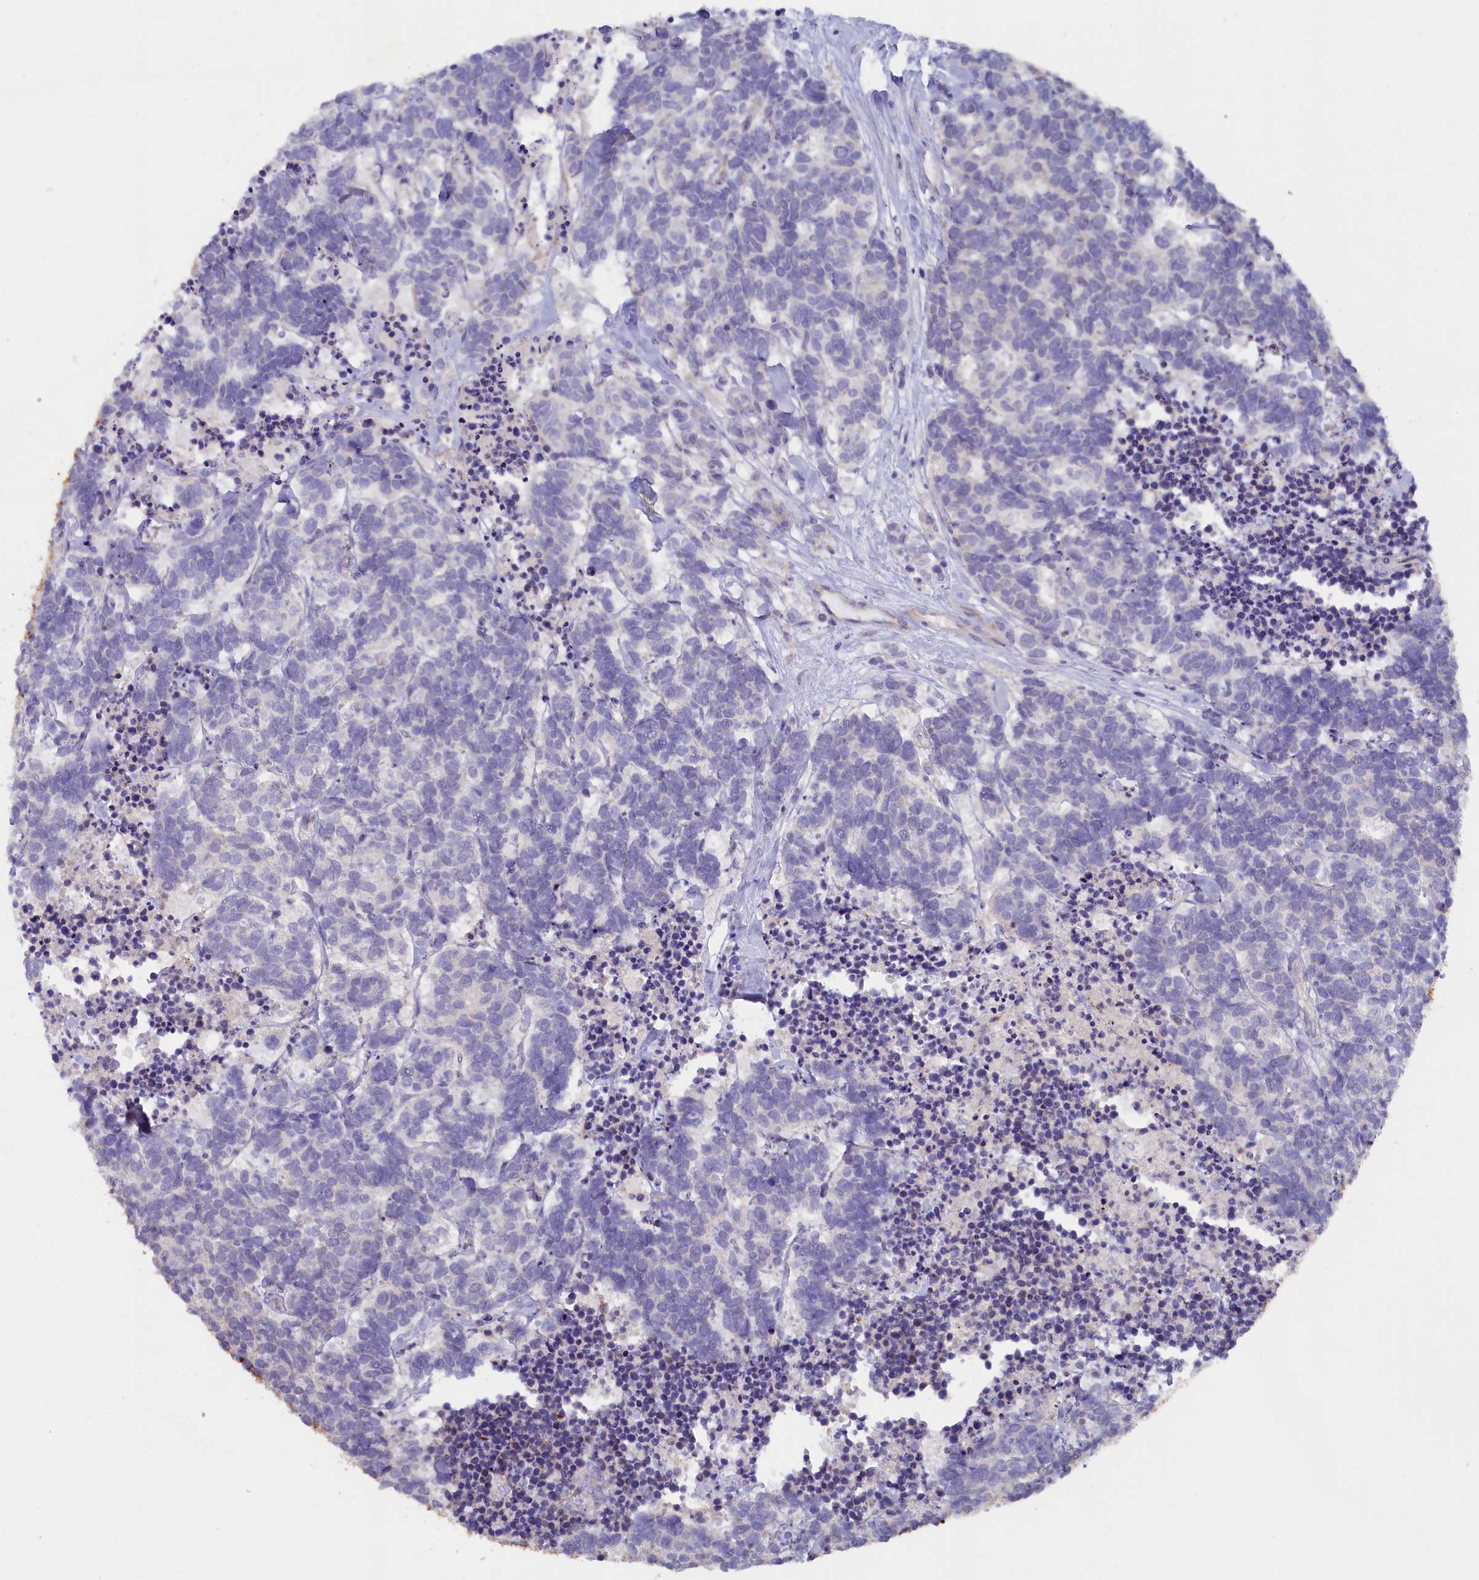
{"staining": {"intensity": "negative", "quantity": "none", "location": "none"}, "tissue": "carcinoid", "cell_type": "Tumor cells", "image_type": "cancer", "snomed": [{"axis": "morphology", "description": "Carcinoma, NOS"}, {"axis": "morphology", "description": "Carcinoid, malignant, NOS"}, {"axis": "topography", "description": "Urinary bladder"}], "caption": "The micrograph exhibits no significant expression in tumor cells of carcinoma.", "gene": "ZSWIM4", "patient": {"sex": "male", "age": 57}}